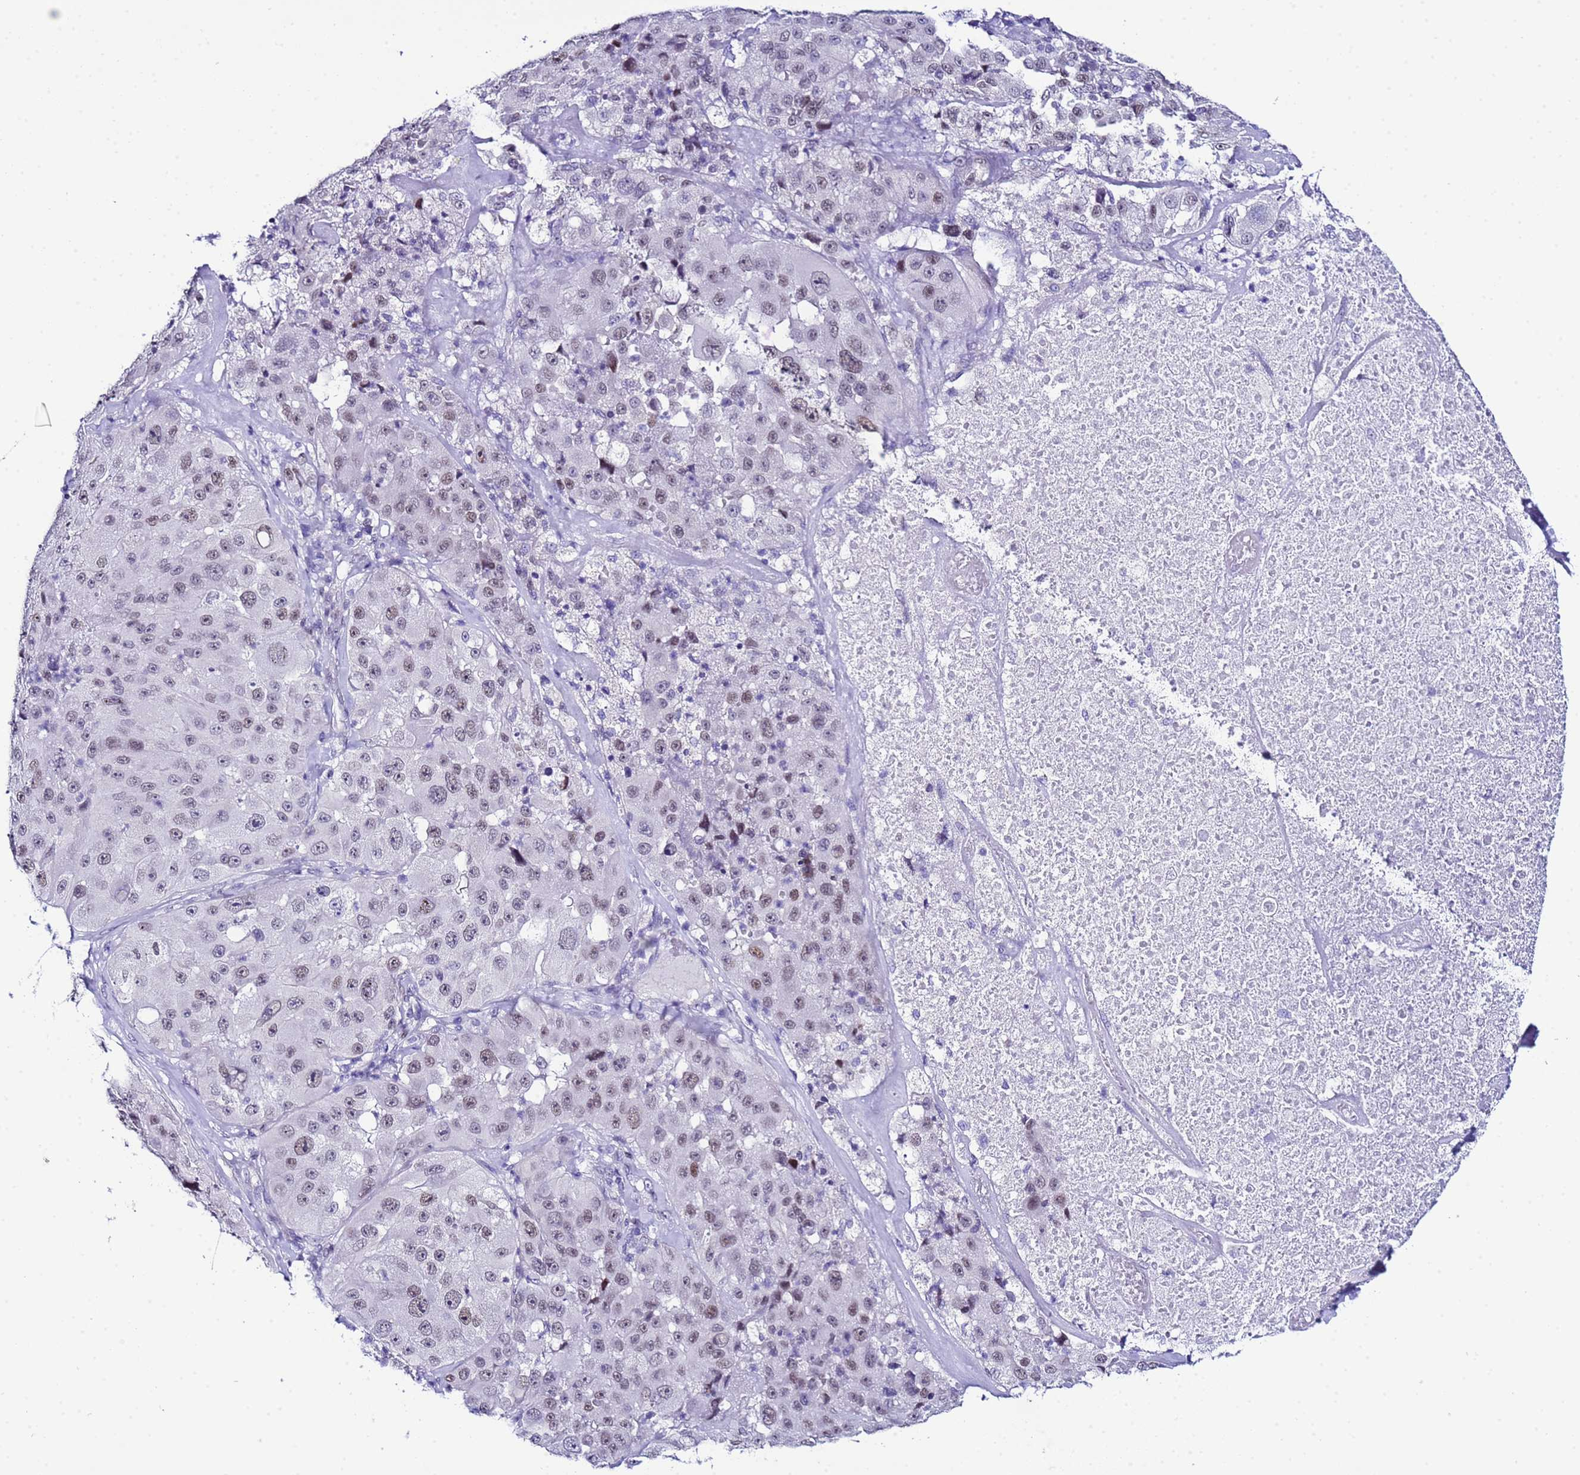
{"staining": {"intensity": "weak", "quantity": ">75%", "location": "nuclear"}, "tissue": "melanoma", "cell_type": "Tumor cells", "image_type": "cancer", "snomed": [{"axis": "morphology", "description": "Malignant melanoma, Metastatic site"}, {"axis": "topography", "description": "Lymph node"}], "caption": "Protein expression analysis of malignant melanoma (metastatic site) displays weak nuclear expression in approximately >75% of tumor cells.", "gene": "BCL7A", "patient": {"sex": "male", "age": 62}}